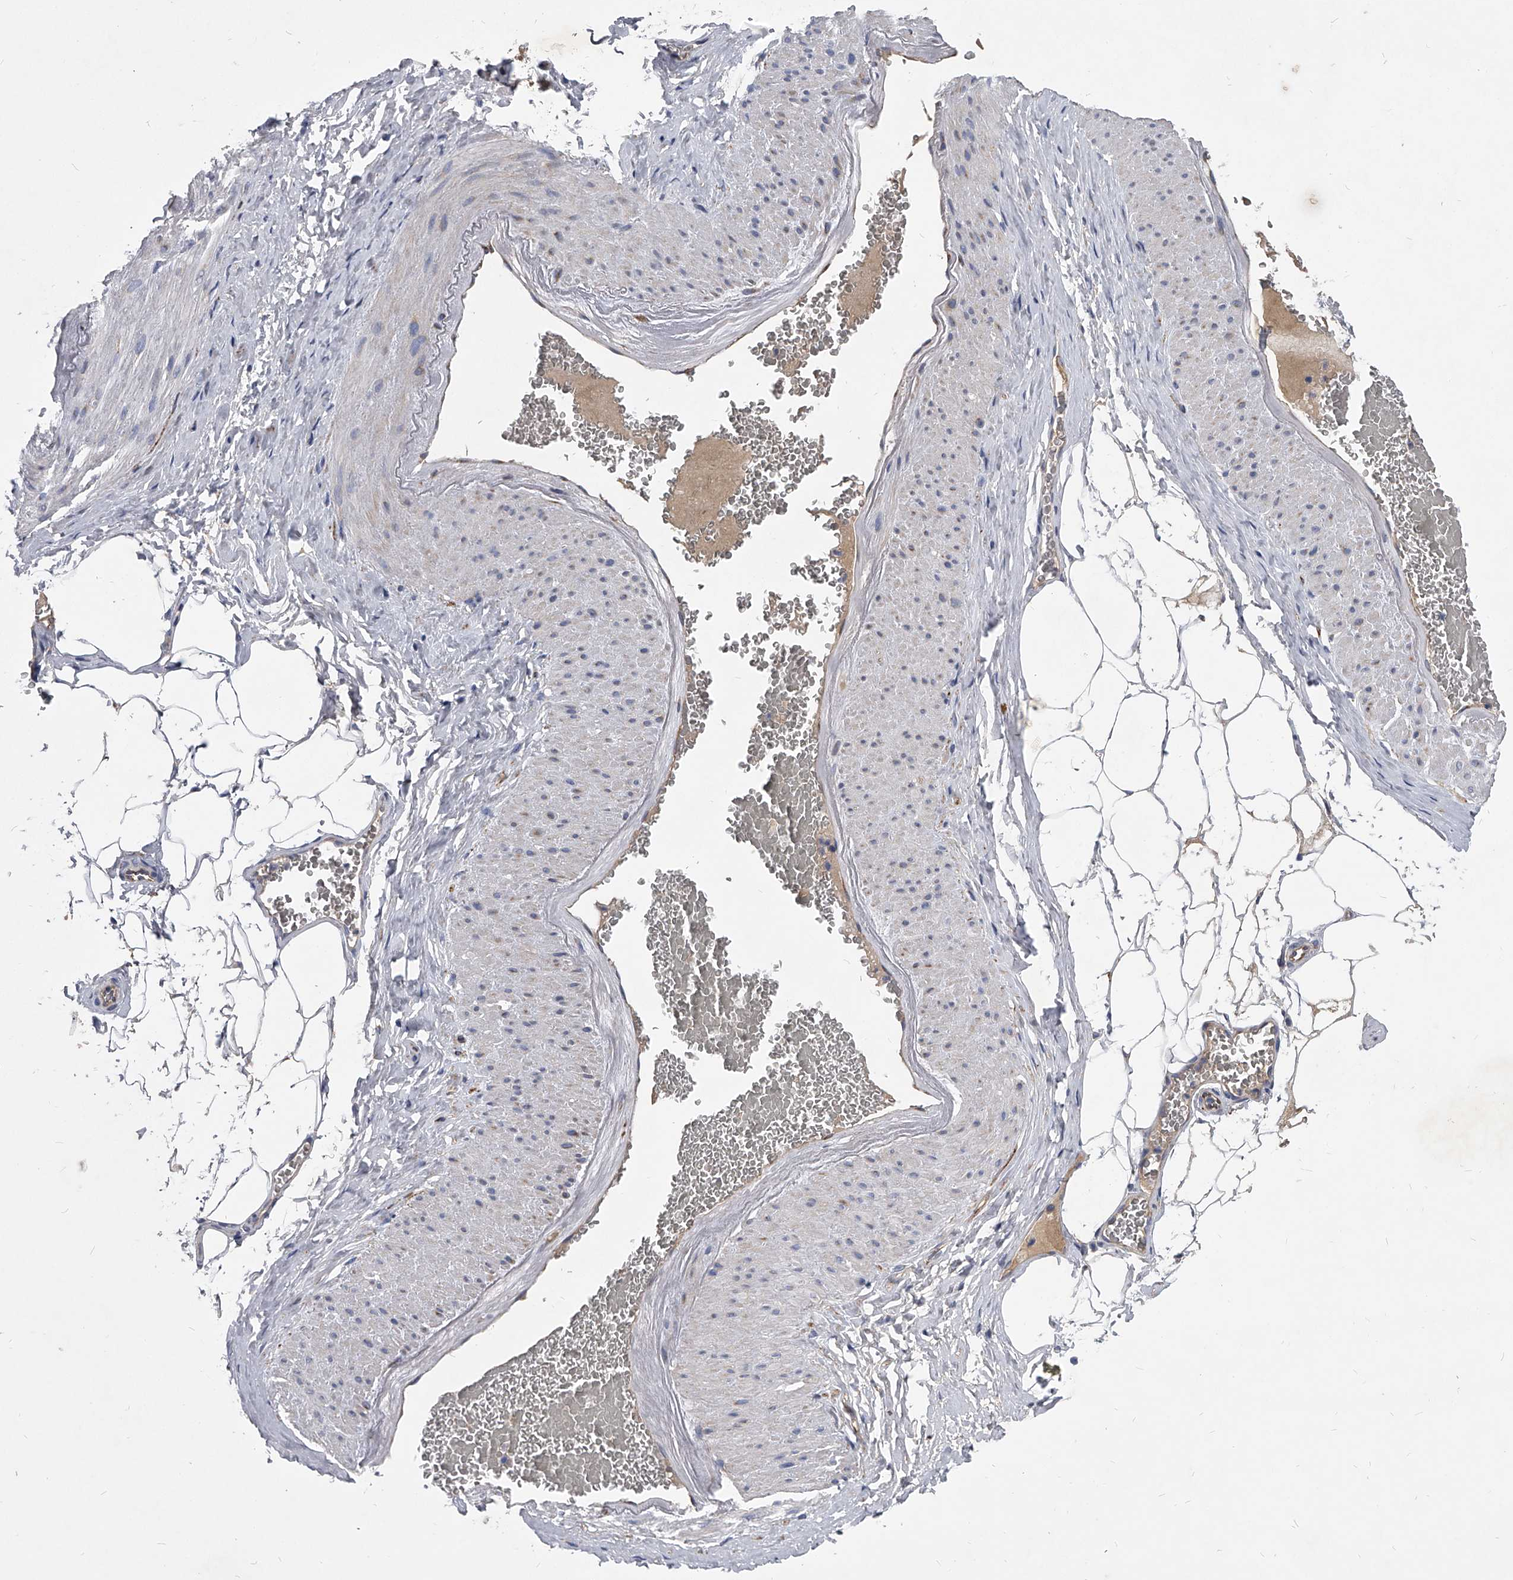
{"staining": {"intensity": "negative", "quantity": "none", "location": "none"}, "tissue": "adipose tissue", "cell_type": "Adipocytes", "image_type": "normal", "snomed": [{"axis": "morphology", "description": "Normal tissue, NOS"}, {"axis": "morphology", "description": "Adenocarcinoma, Low grade"}, {"axis": "topography", "description": "Prostate"}, {"axis": "topography", "description": "Peripheral nerve tissue"}], "caption": "Immunohistochemical staining of normal adipose tissue shows no significant positivity in adipocytes.", "gene": "CCR4", "patient": {"sex": "male", "age": 63}}